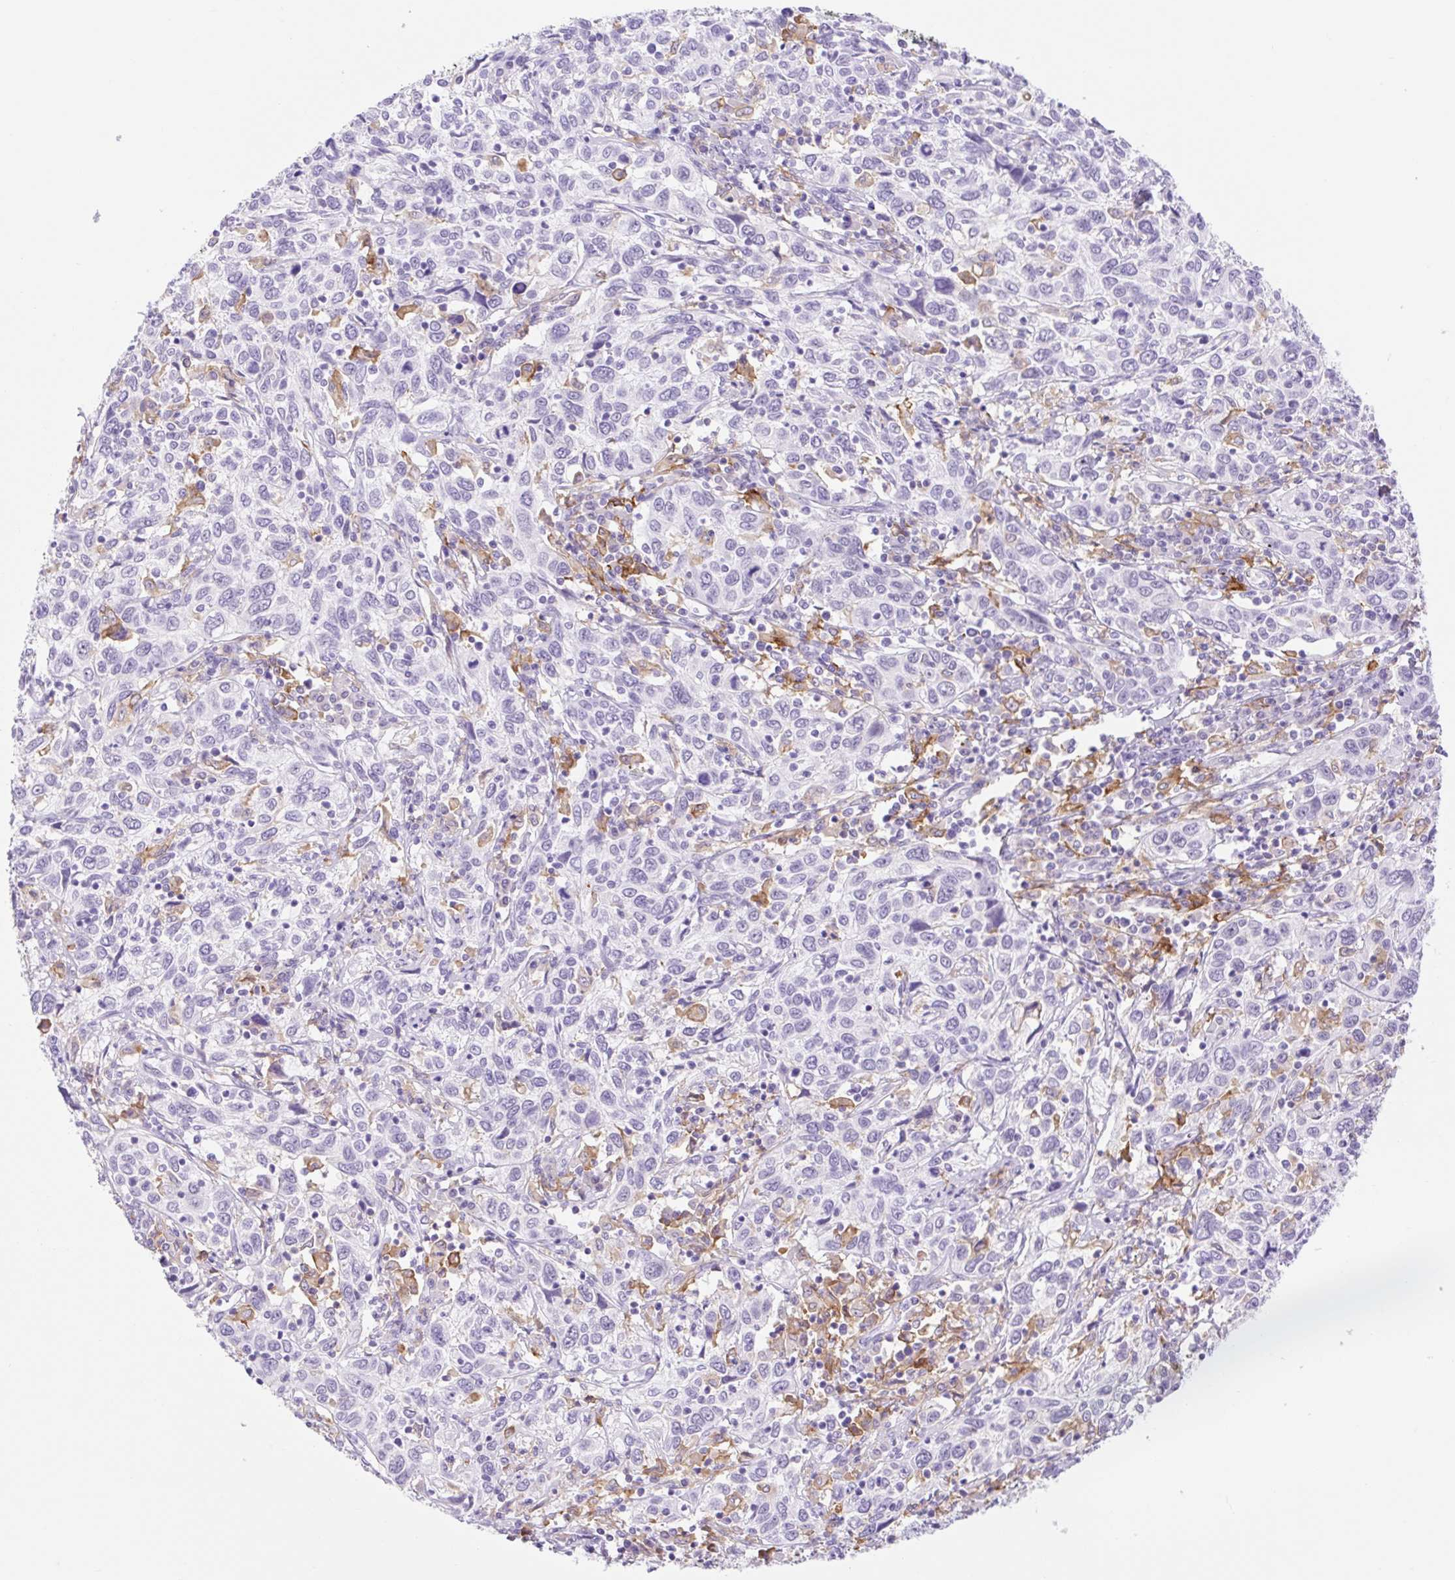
{"staining": {"intensity": "negative", "quantity": "none", "location": "none"}, "tissue": "cervical cancer", "cell_type": "Tumor cells", "image_type": "cancer", "snomed": [{"axis": "morphology", "description": "Squamous cell carcinoma, NOS"}, {"axis": "topography", "description": "Cervix"}], "caption": "DAB (3,3'-diaminobenzidine) immunohistochemical staining of cervical cancer (squamous cell carcinoma) reveals no significant staining in tumor cells.", "gene": "SIGLEC1", "patient": {"sex": "female", "age": 46}}